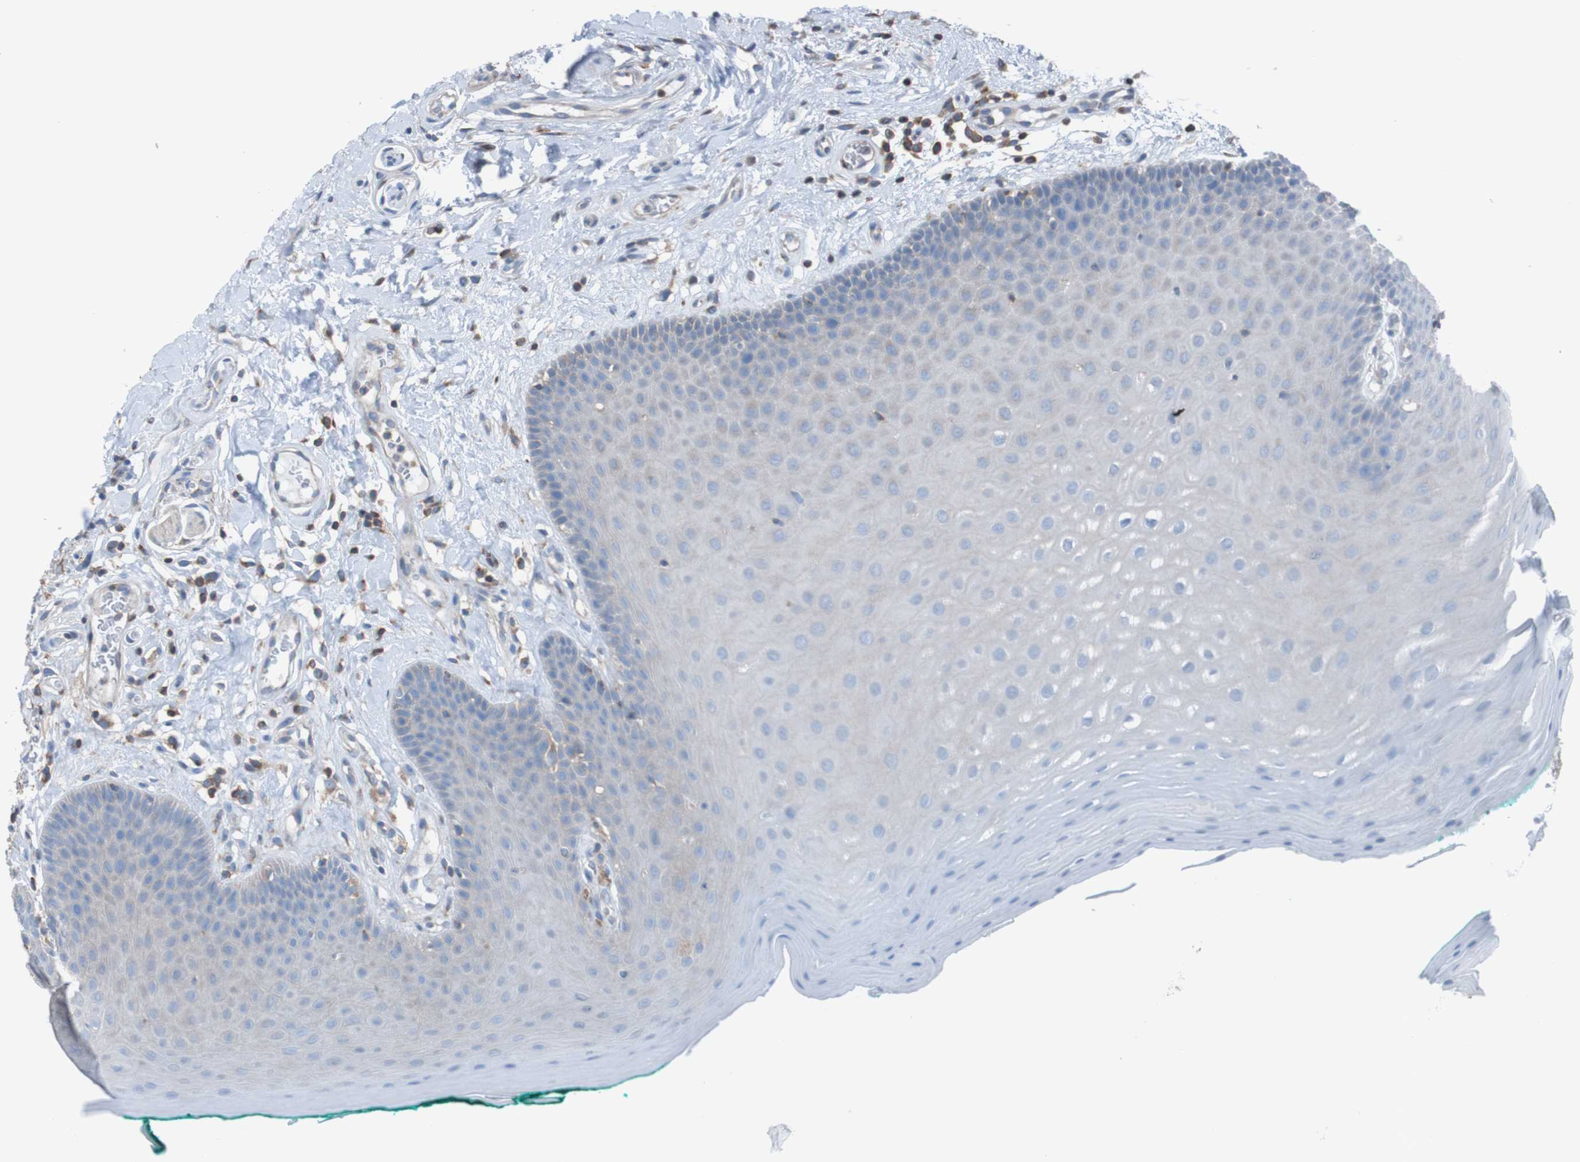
{"staining": {"intensity": "weak", "quantity": "<25%", "location": "cytoplasmic/membranous"}, "tissue": "oral mucosa", "cell_type": "Squamous epithelial cells", "image_type": "normal", "snomed": [{"axis": "morphology", "description": "Normal tissue, NOS"}, {"axis": "topography", "description": "Skeletal muscle"}, {"axis": "topography", "description": "Oral tissue"}], "caption": "The photomicrograph reveals no staining of squamous epithelial cells in benign oral mucosa. (DAB (3,3'-diaminobenzidine) immunohistochemistry (IHC), high magnification).", "gene": "MINAR1", "patient": {"sex": "male", "age": 58}}